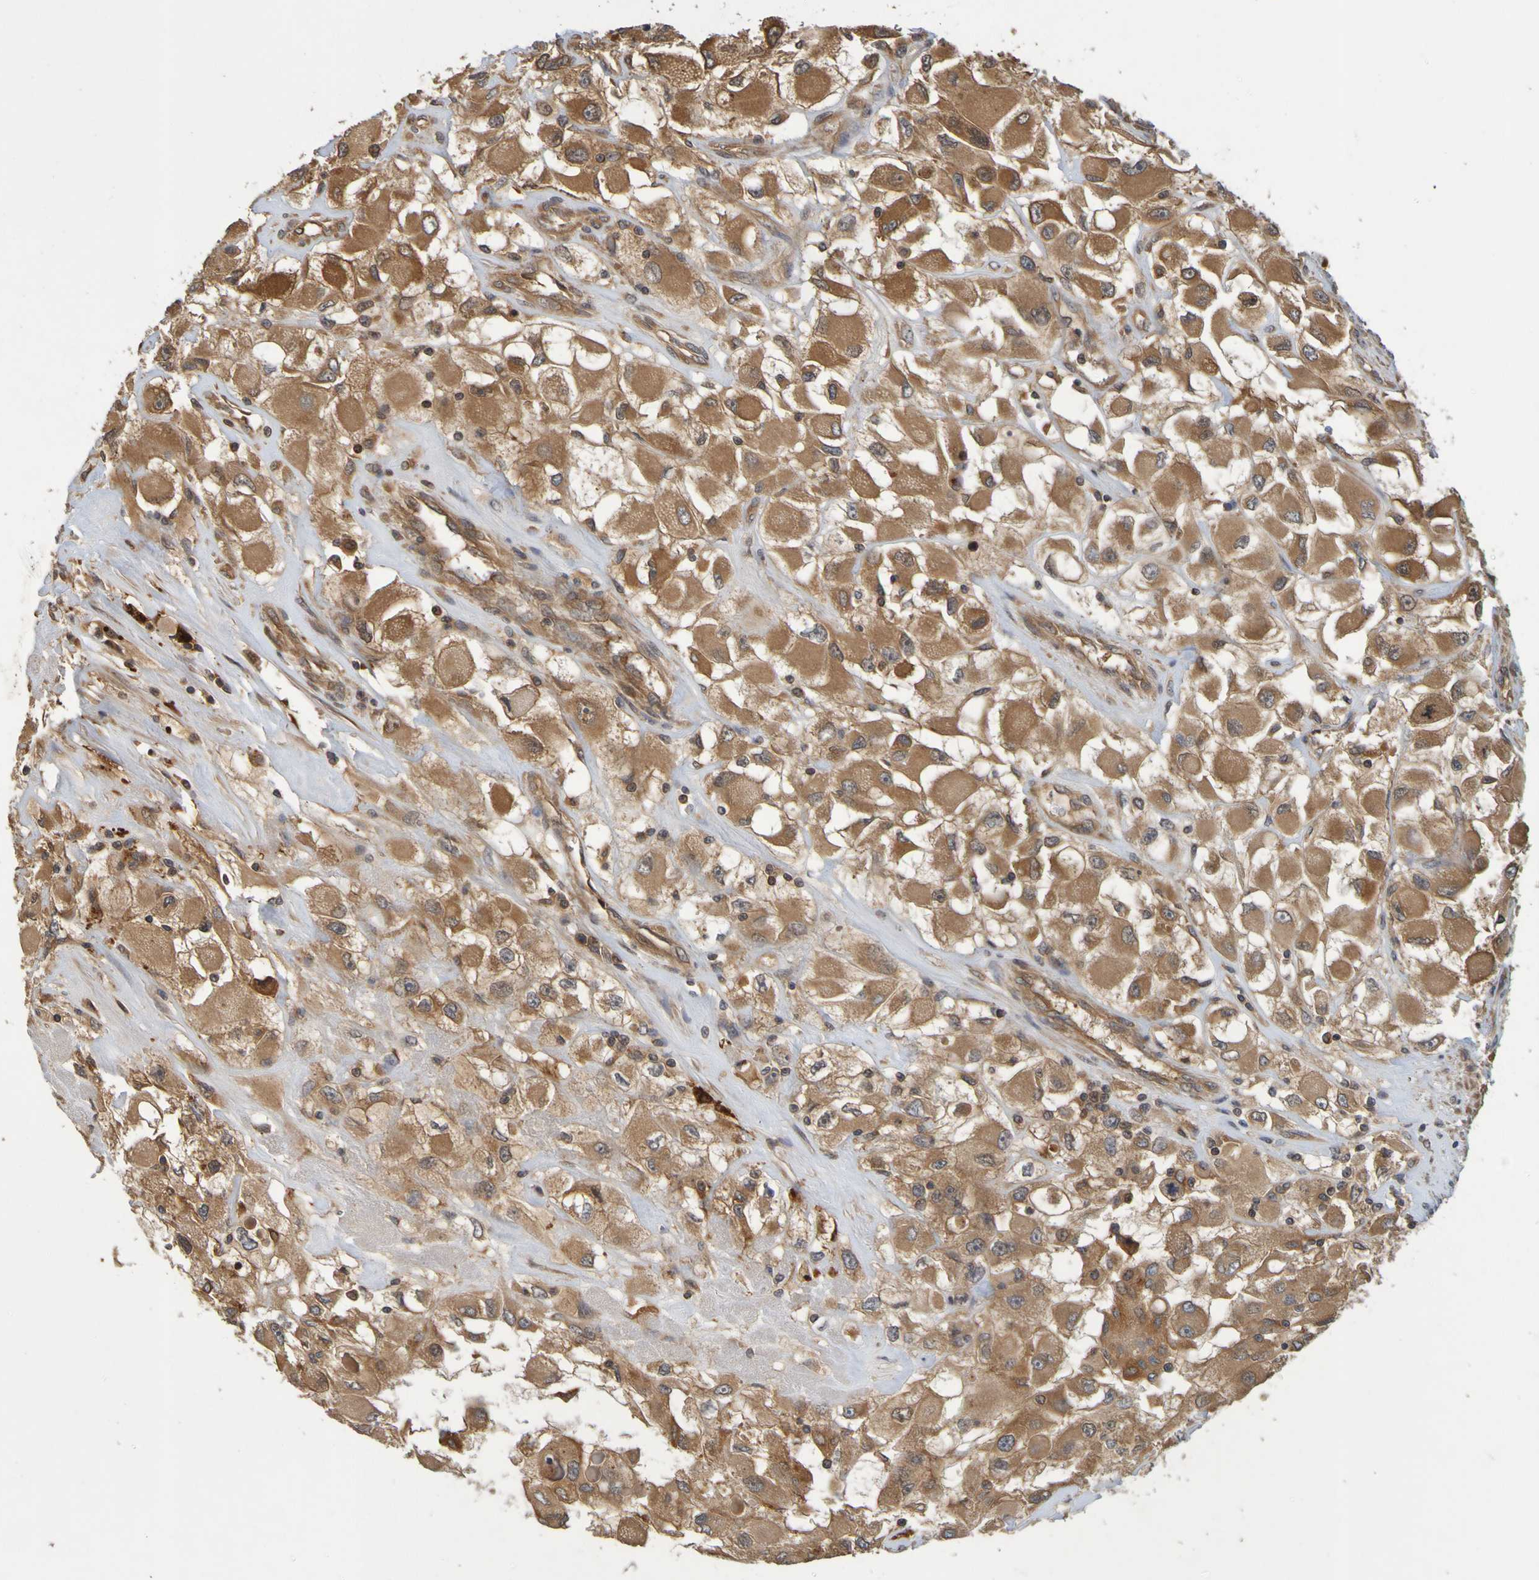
{"staining": {"intensity": "moderate", "quantity": ">75%", "location": "cytoplasmic/membranous"}, "tissue": "renal cancer", "cell_type": "Tumor cells", "image_type": "cancer", "snomed": [{"axis": "morphology", "description": "Adenocarcinoma, NOS"}, {"axis": "topography", "description": "Kidney"}], "caption": "Immunohistochemical staining of adenocarcinoma (renal) exhibits medium levels of moderate cytoplasmic/membranous staining in about >75% of tumor cells. The staining is performed using DAB (3,3'-diaminobenzidine) brown chromogen to label protein expression. The nuclei are counter-stained blue using hematoxylin.", "gene": "OCRL", "patient": {"sex": "female", "age": 52}}